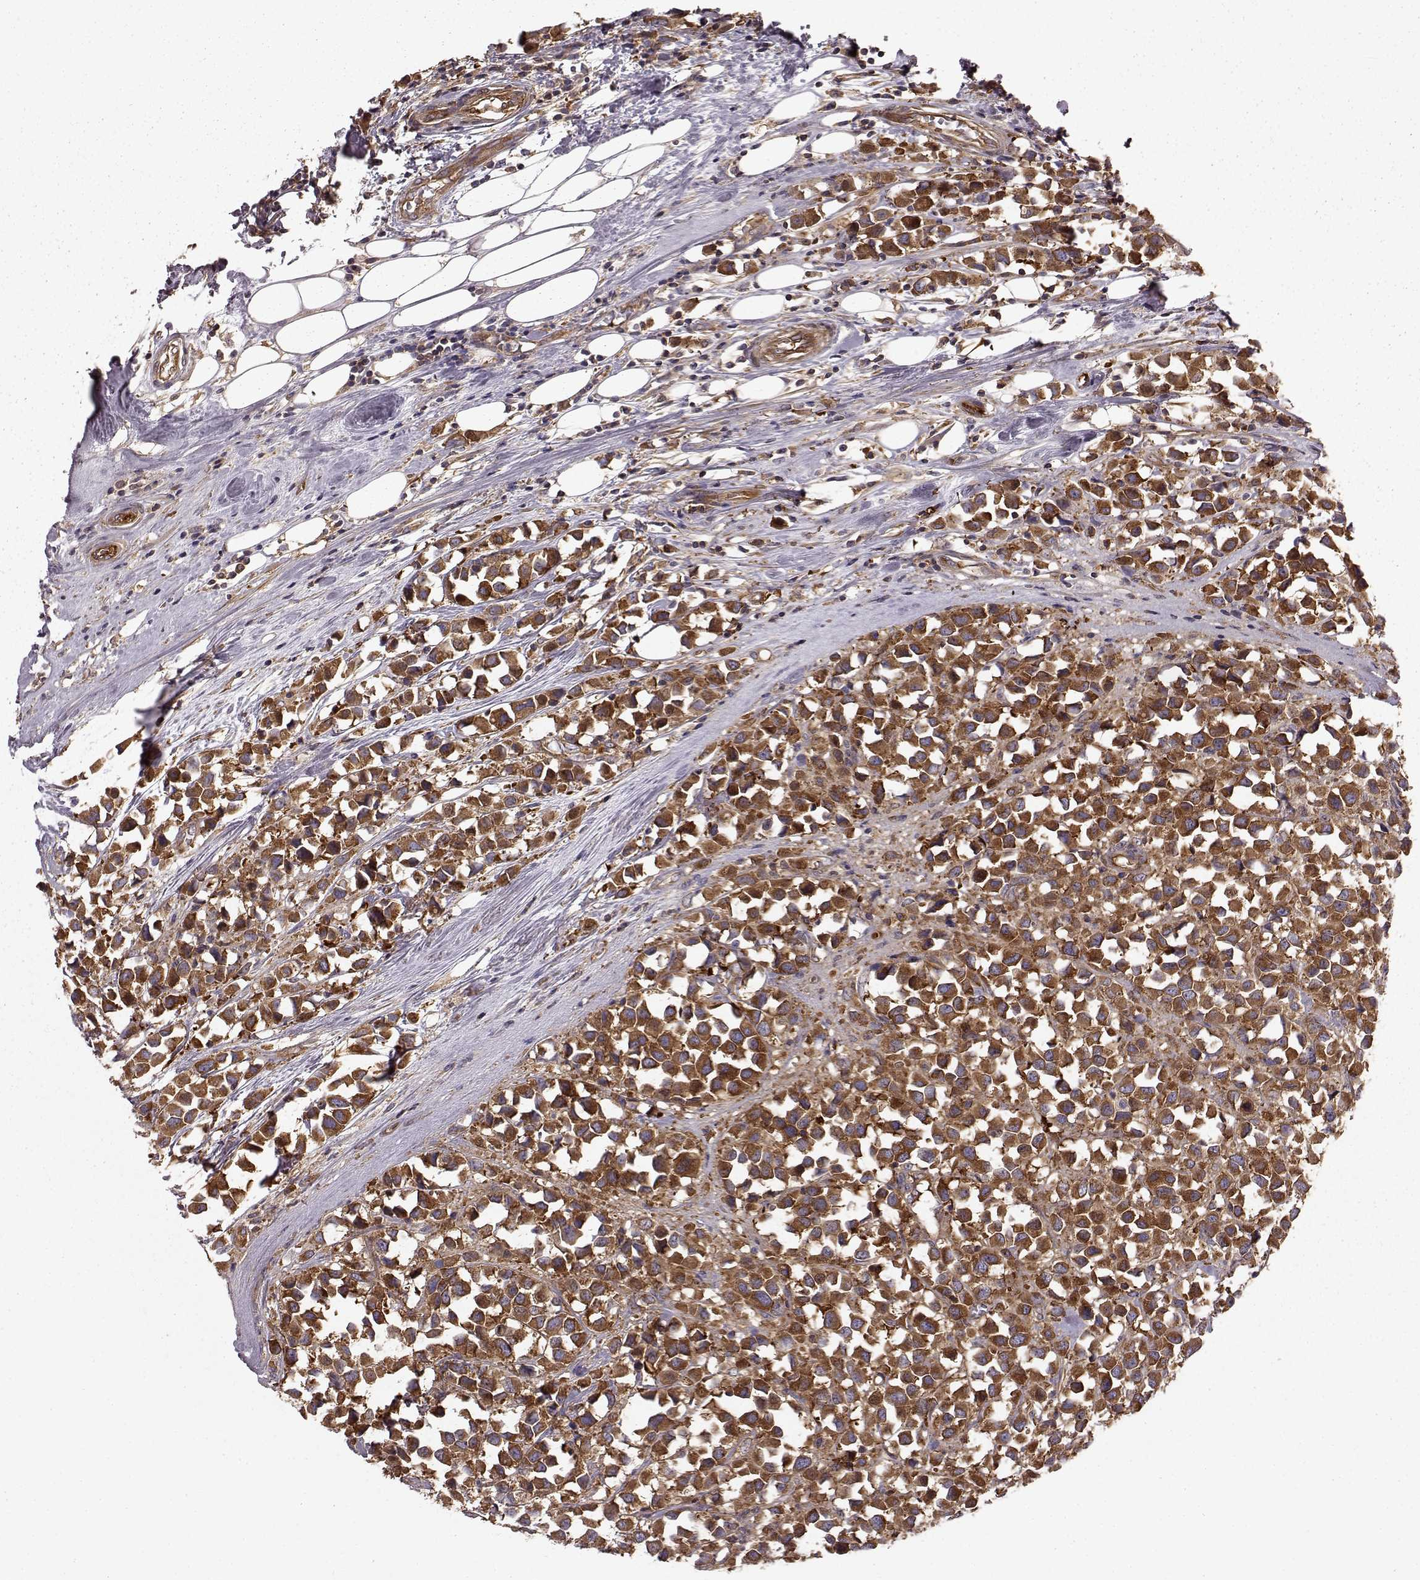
{"staining": {"intensity": "moderate", "quantity": ">75%", "location": "cytoplasmic/membranous"}, "tissue": "breast cancer", "cell_type": "Tumor cells", "image_type": "cancer", "snomed": [{"axis": "morphology", "description": "Duct carcinoma"}, {"axis": "topography", "description": "Breast"}], "caption": "IHC histopathology image of neoplastic tissue: human breast infiltrating ductal carcinoma stained using IHC reveals medium levels of moderate protein expression localized specifically in the cytoplasmic/membranous of tumor cells, appearing as a cytoplasmic/membranous brown color.", "gene": "RABGAP1", "patient": {"sex": "female", "age": 61}}